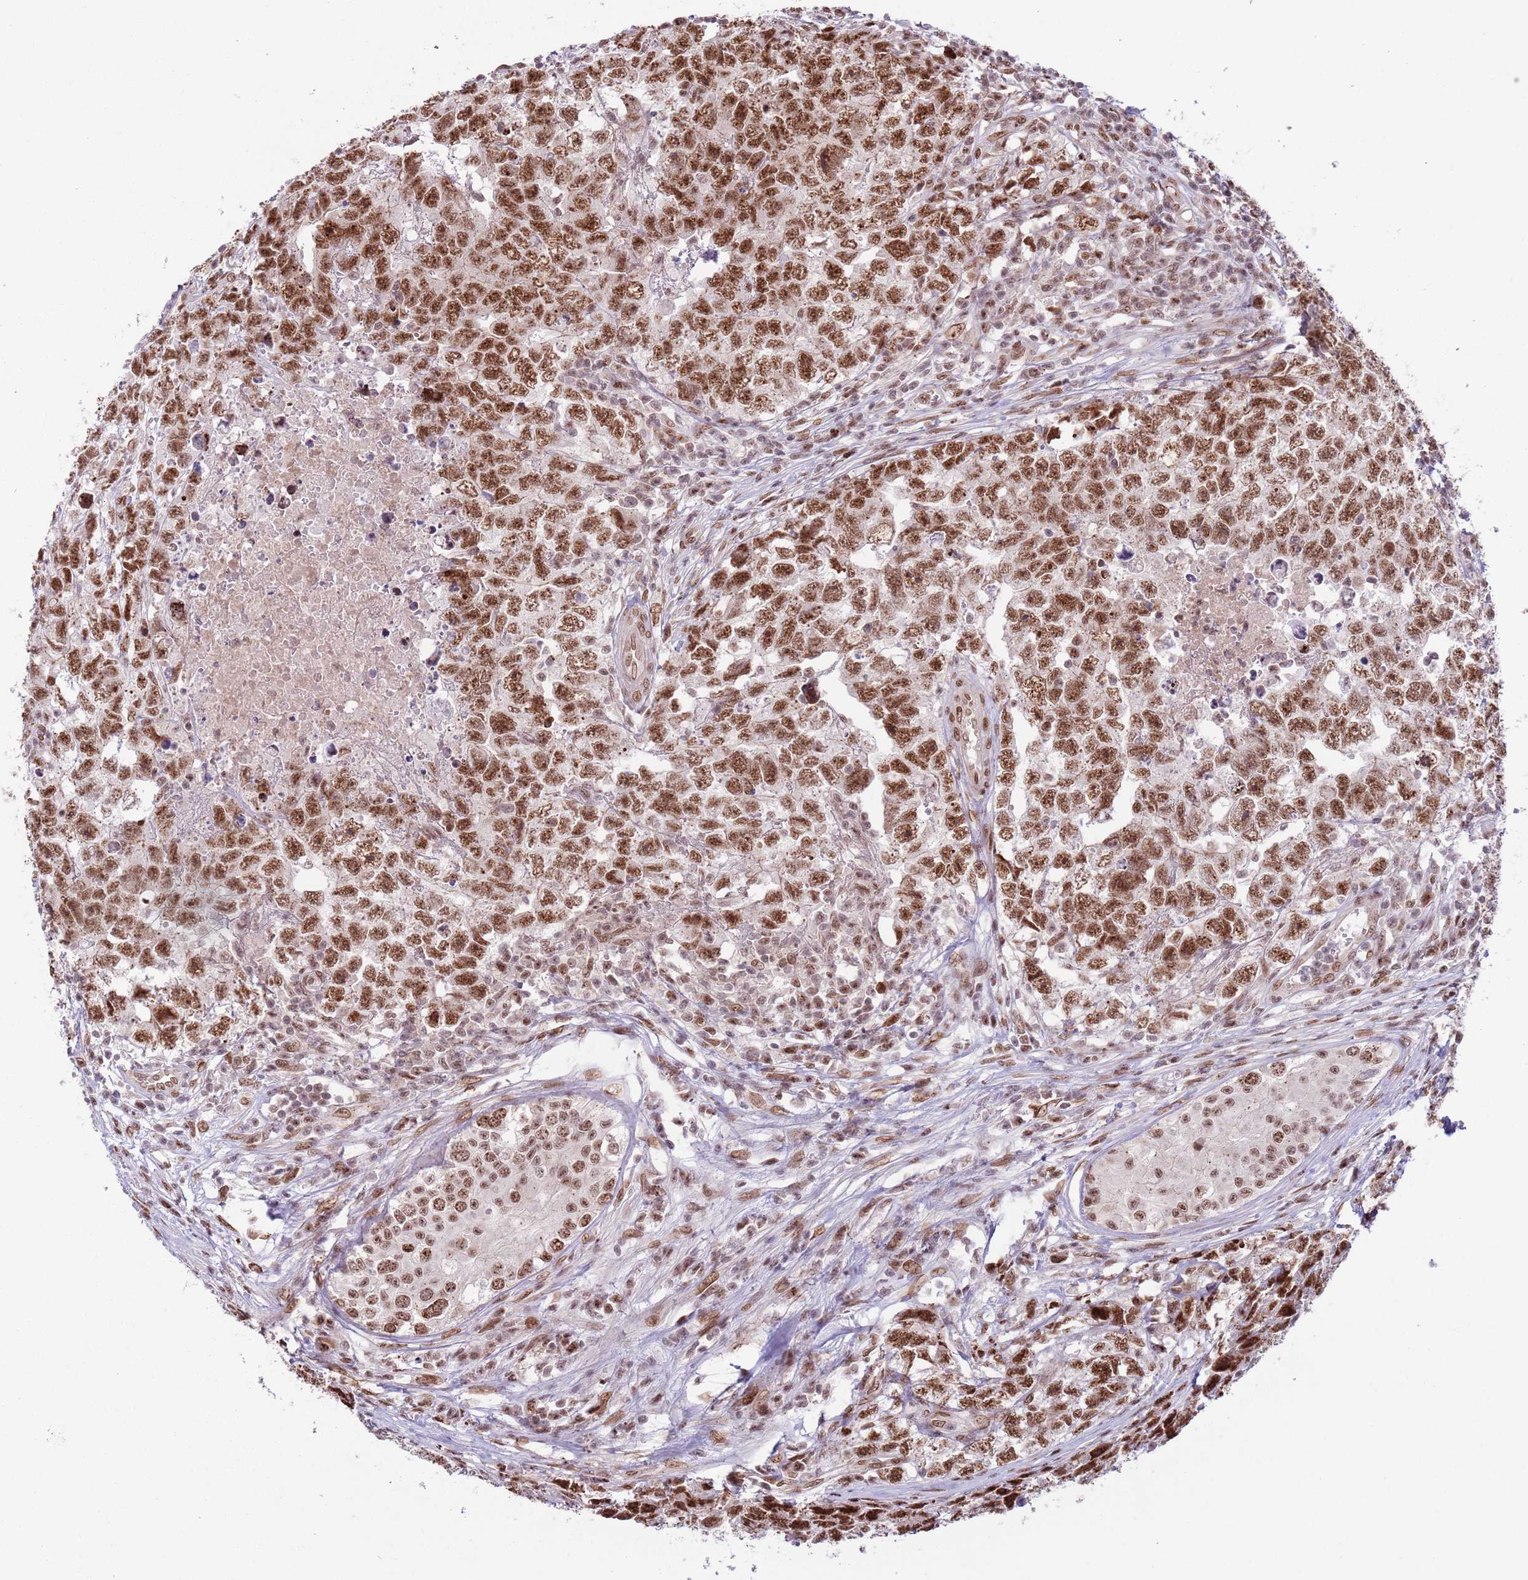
{"staining": {"intensity": "strong", "quantity": ">75%", "location": "nuclear"}, "tissue": "testis cancer", "cell_type": "Tumor cells", "image_type": "cancer", "snomed": [{"axis": "morphology", "description": "Carcinoma, Embryonal, NOS"}, {"axis": "topography", "description": "Testis"}], "caption": "Protein expression analysis of testis cancer (embryonal carcinoma) exhibits strong nuclear positivity in about >75% of tumor cells.", "gene": "SIPA1L3", "patient": {"sex": "male", "age": 22}}